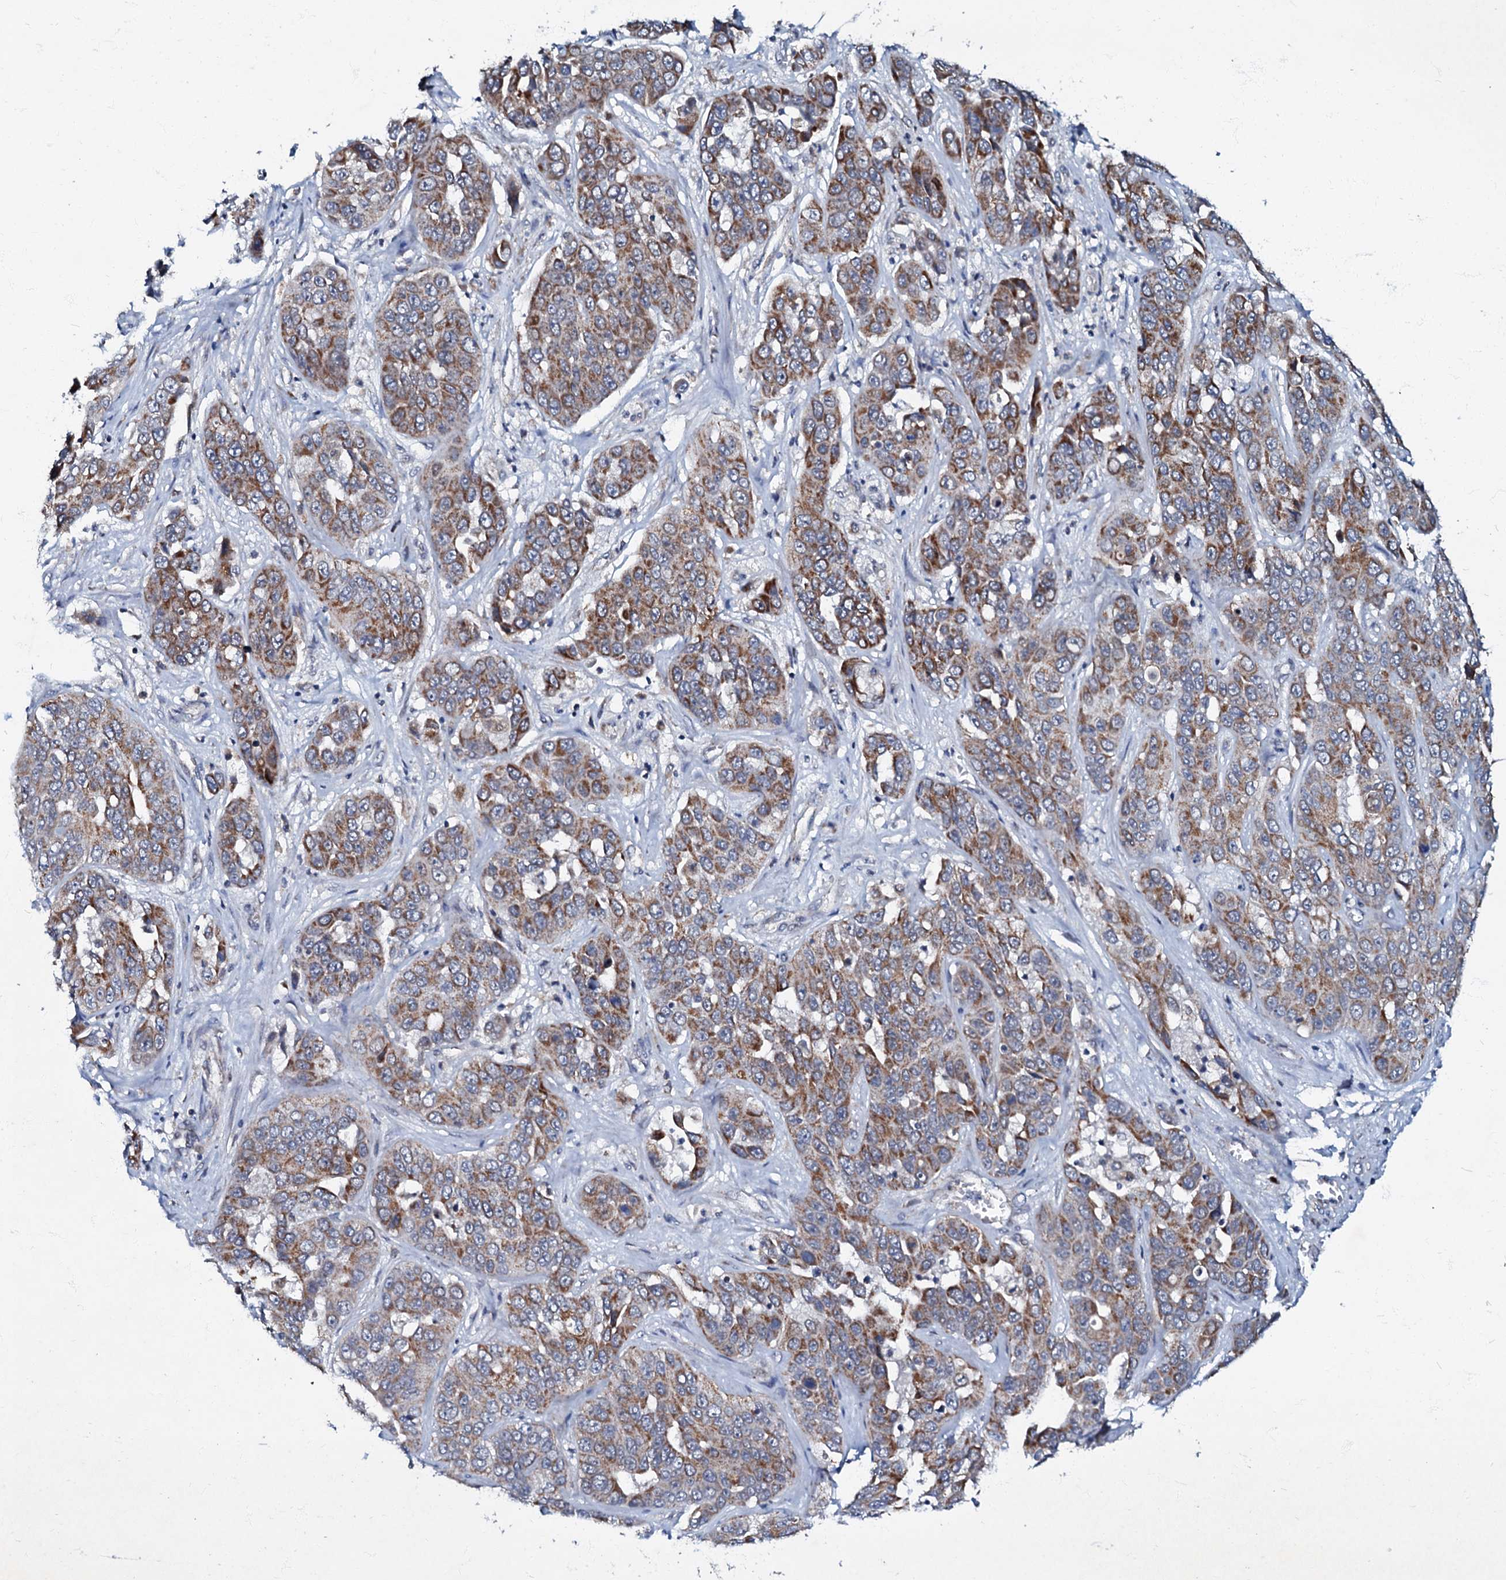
{"staining": {"intensity": "moderate", "quantity": ">75%", "location": "cytoplasmic/membranous"}, "tissue": "liver cancer", "cell_type": "Tumor cells", "image_type": "cancer", "snomed": [{"axis": "morphology", "description": "Cholangiocarcinoma"}, {"axis": "topography", "description": "Liver"}], "caption": "The image exhibits immunohistochemical staining of cholangiocarcinoma (liver). There is moderate cytoplasmic/membranous staining is seen in about >75% of tumor cells. (DAB IHC, brown staining for protein, blue staining for nuclei).", "gene": "MRPL51", "patient": {"sex": "female", "age": 52}}